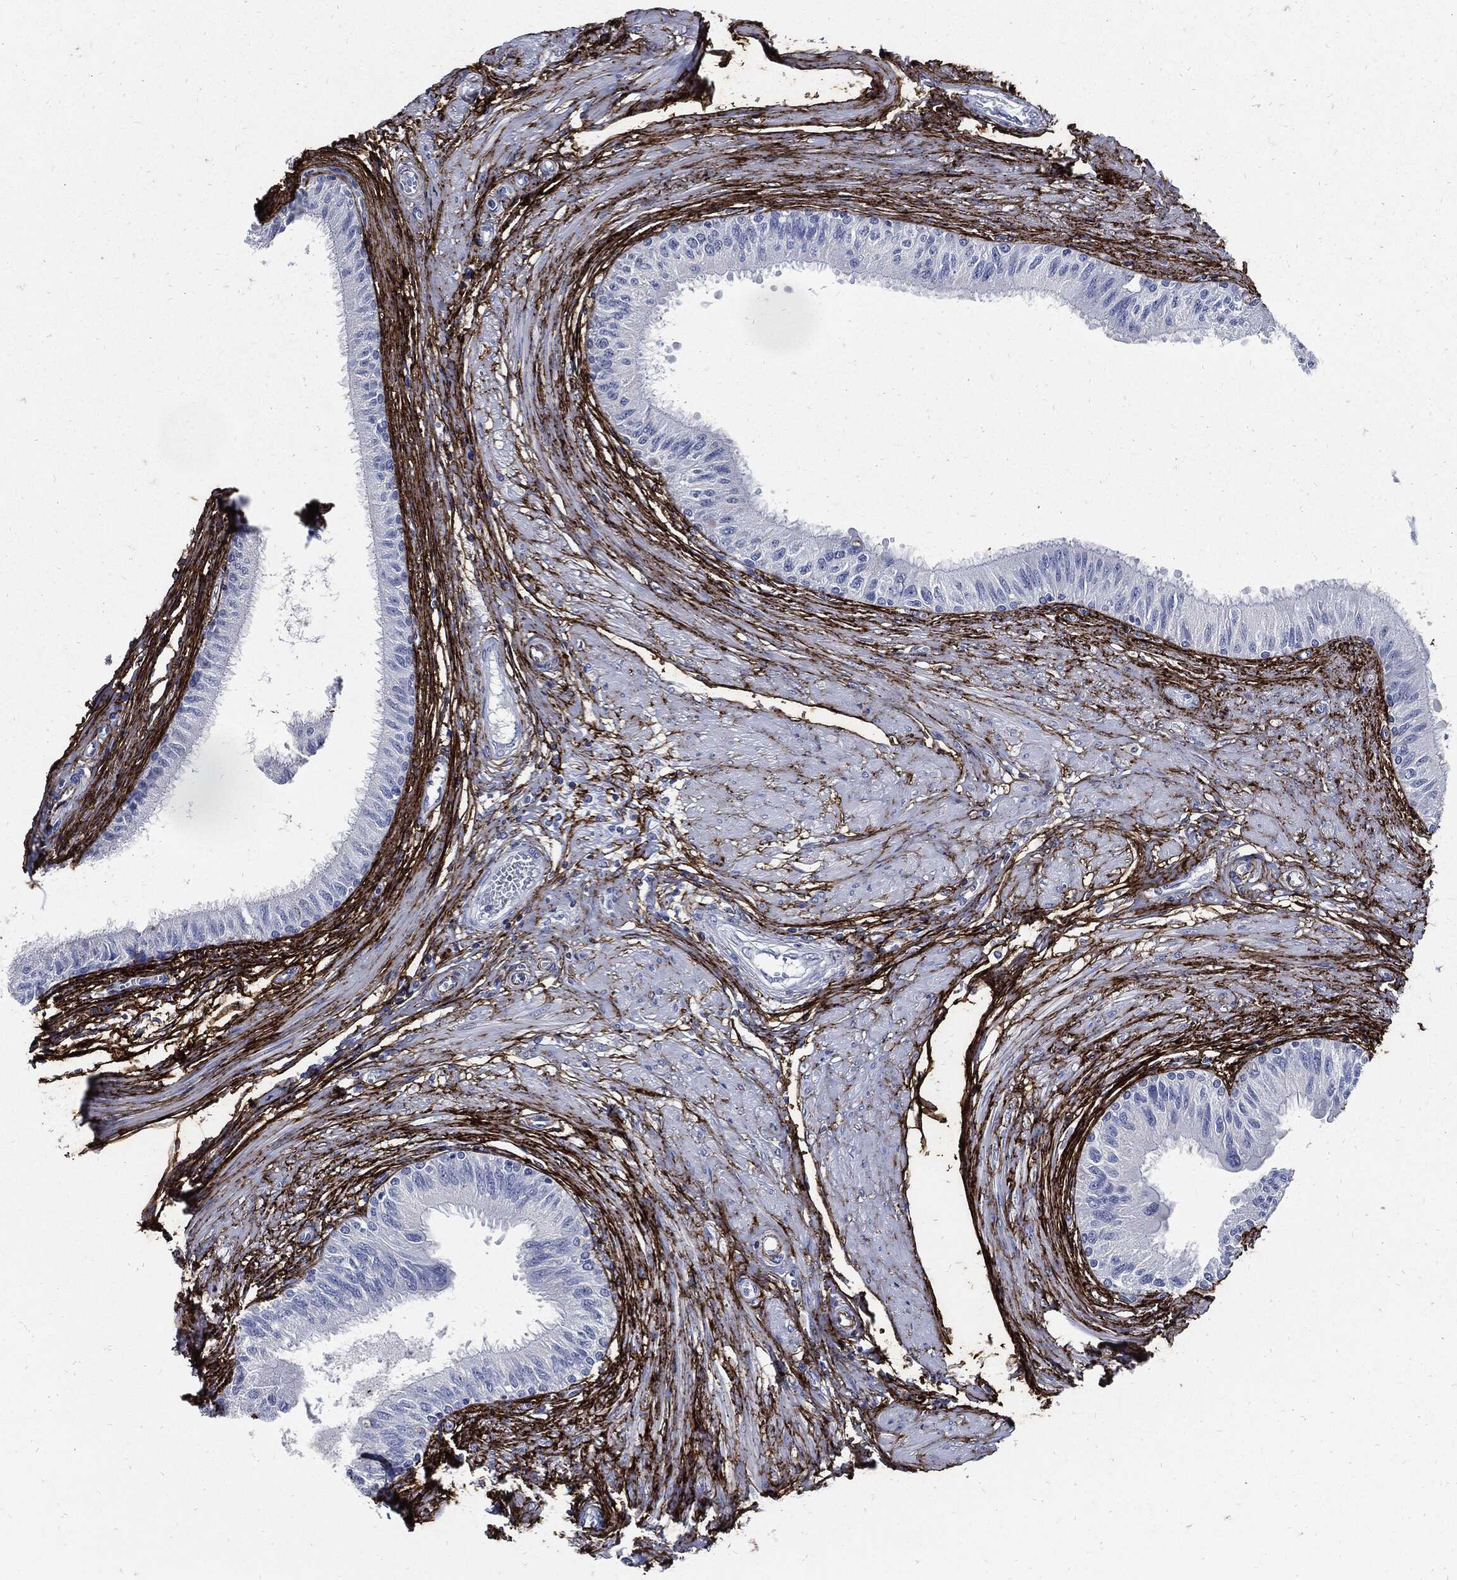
{"staining": {"intensity": "negative", "quantity": "none", "location": "none"}, "tissue": "epididymis", "cell_type": "Glandular cells", "image_type": "normal", "snomed": [{"axis": "morphology", "description": "Normal tissue, NOS"}, {"axis": "morphology", "description": "Seminoma, NOS"}, {"axis": "topography", "description": "Testis"}, {"axis": "topography", "description": "Epididymis"}], "caption": "High magnification brightfield microscopy of unremarkable epididymis stained with DAB (3,3'-diaminobenzidine) (brown) and counterstained with hematoxylin (blue): glandular cells show no significant positivity.", "gene": "FBN1", "patient": {"sex": "male", "age": 61}}